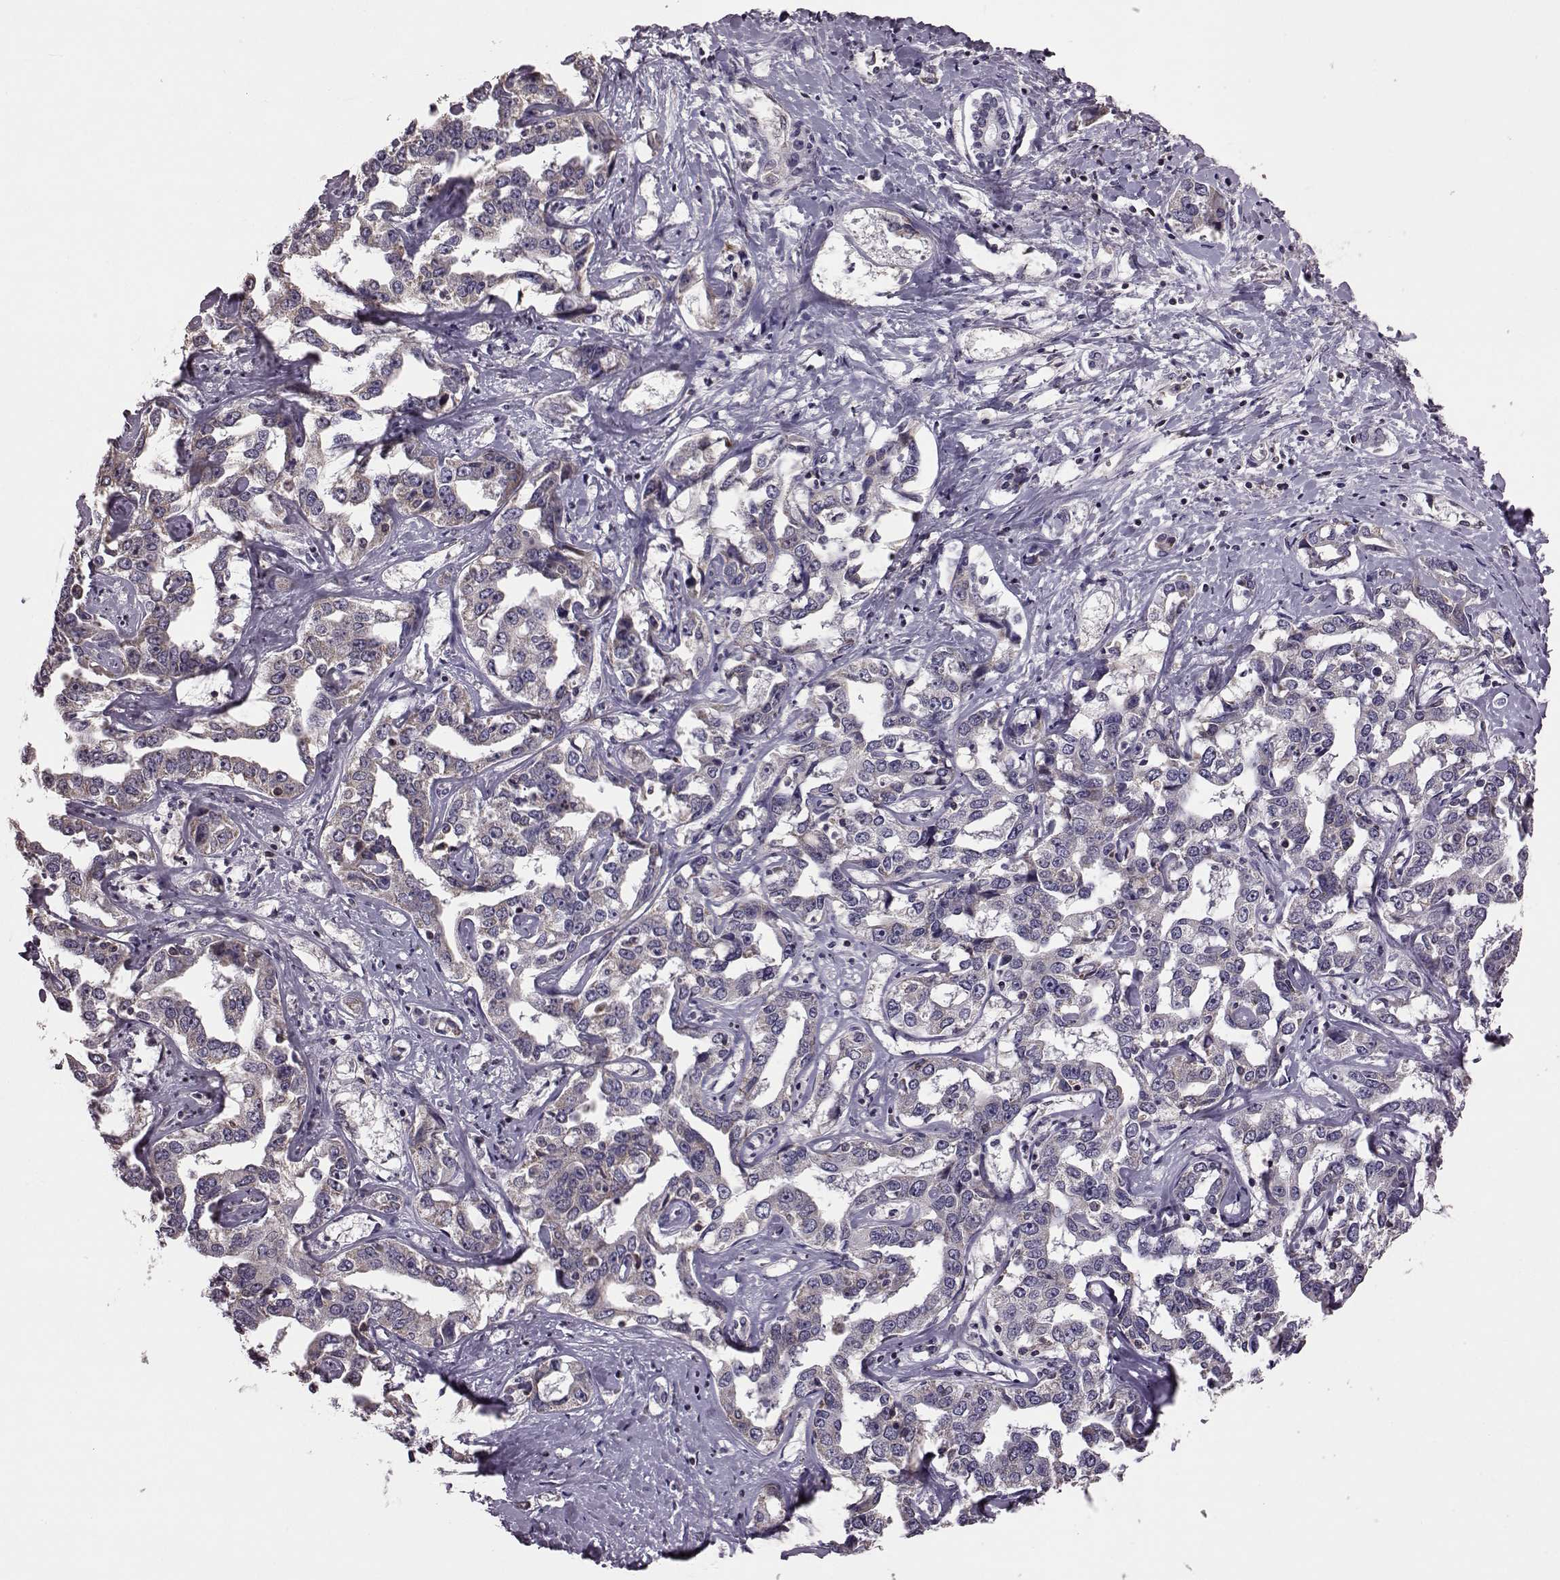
{"staining": {"intensity": "negative", "quantity": "none", "location": "none"}, "tissue": "liver cancer", "cell_type": "Tumor cells", "image_type": "cancer", "snomed": [{"axis": "morphology", "description": "Cholangiocarcinoma"}, {"axis": "topography", "description": "Liver"}], "caption": "A histopathology image of cholangiocarcinoma (liver) stained for a protein exhibits no brown staining in tumor cells. (DAB (3,3'-diaminobenzidine) immunohistochemistry (IHC), high magnification).", "gene": "CDC42SE1", "patient": {"sex": "male", "age": 59}}